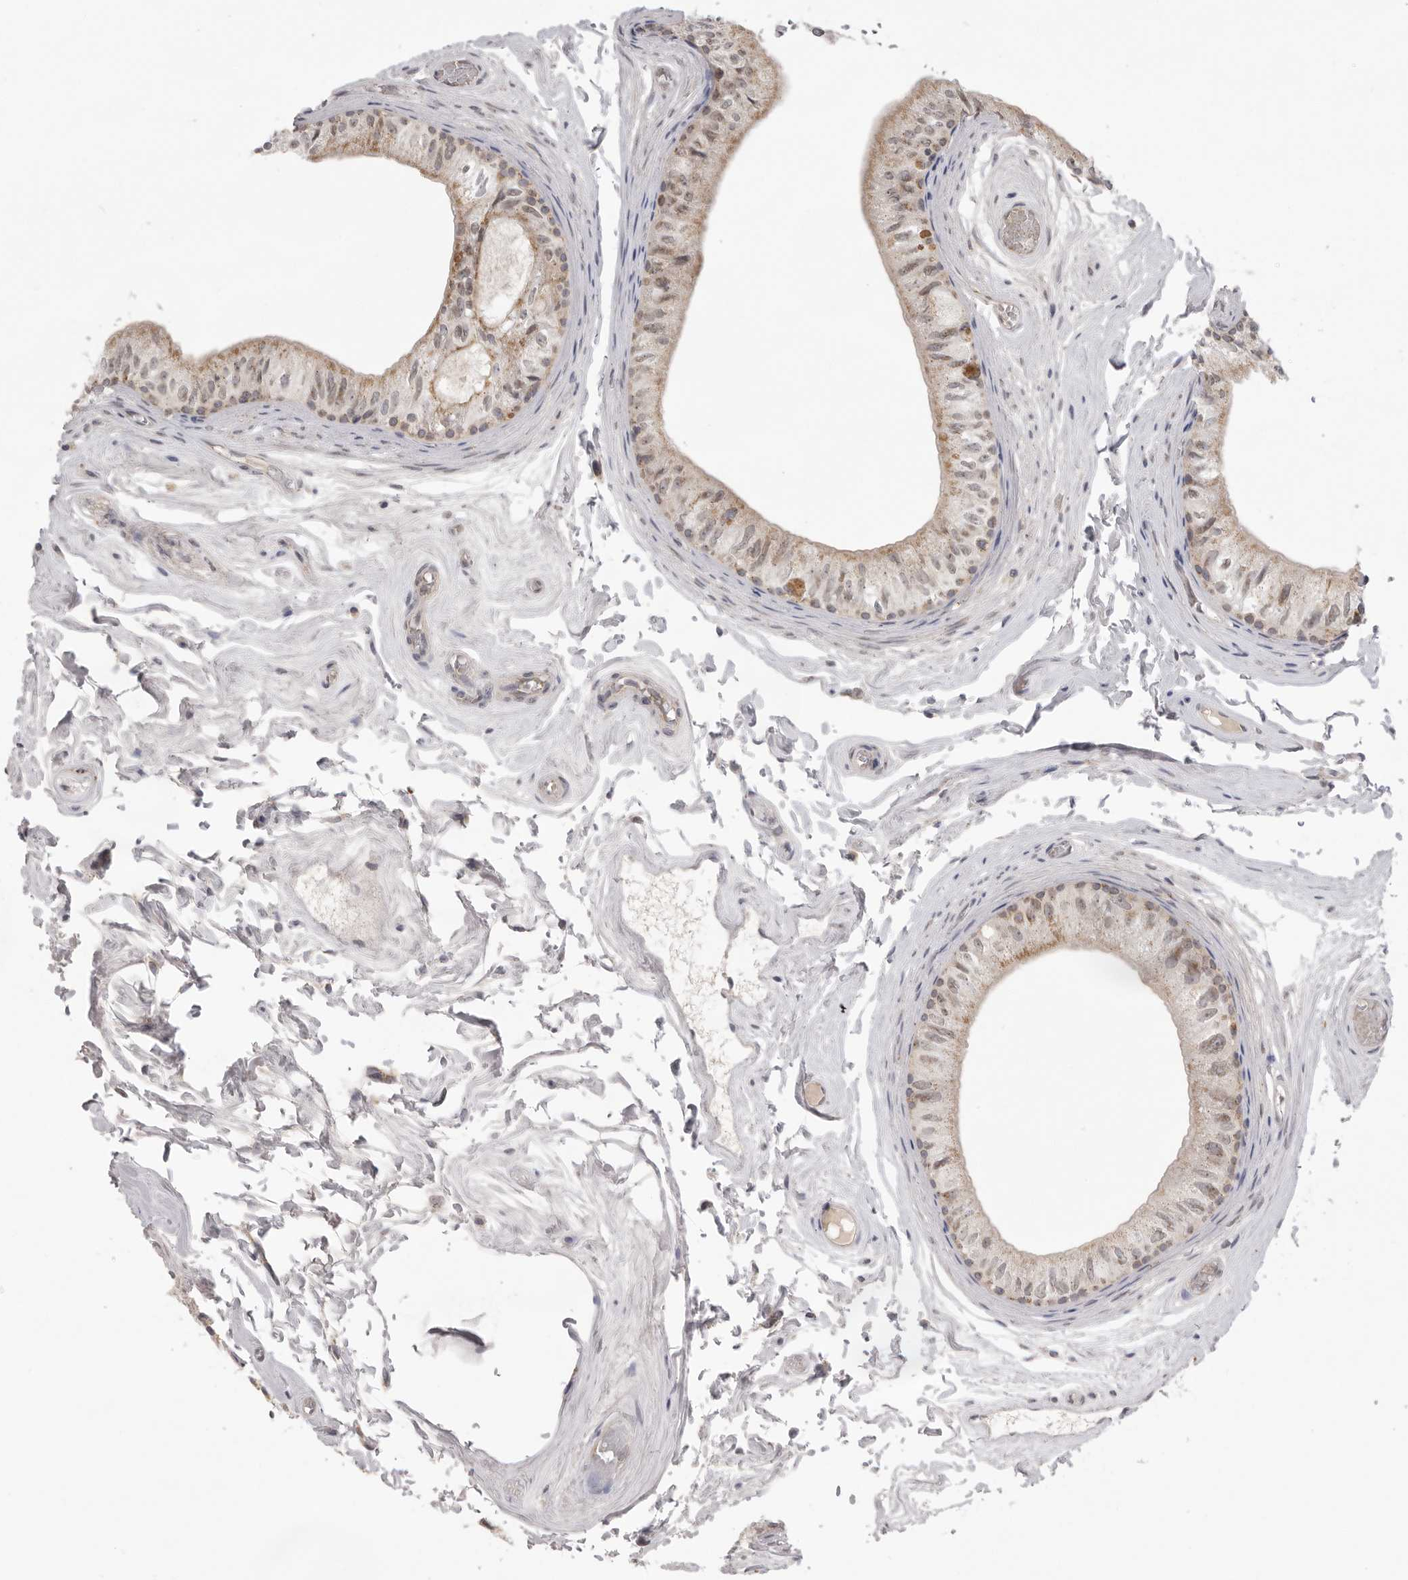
{"staining": {"intensity": "moderate", "quantity": ">75%", "location": "cytoplasmic/membranous"}, "tissue": "epididymis", "cell_type": "Glandular cells", "image_type": "normal", "snomed": [{"axis": "morphology", "description": "Normal tissue, NOS"}, {"axis": "topography", "description": "Epididymis"}], "caption": "Immunohistochemistry (IHC) (DAB (3,3'-diaminobenzidine)) staining of unremarkable human epididymis exhibits moderate cytoplasmic/membranous protein positivity in about >75% of glandular cells. The protein is stained brown, and the nuclei are stained in blue (DAB (3,3'-diaminobenzidine) IHC with brightfield microscopy, high magnification).", "gene": "TLR3", "patient": {"sex": "male", "age": 79}}